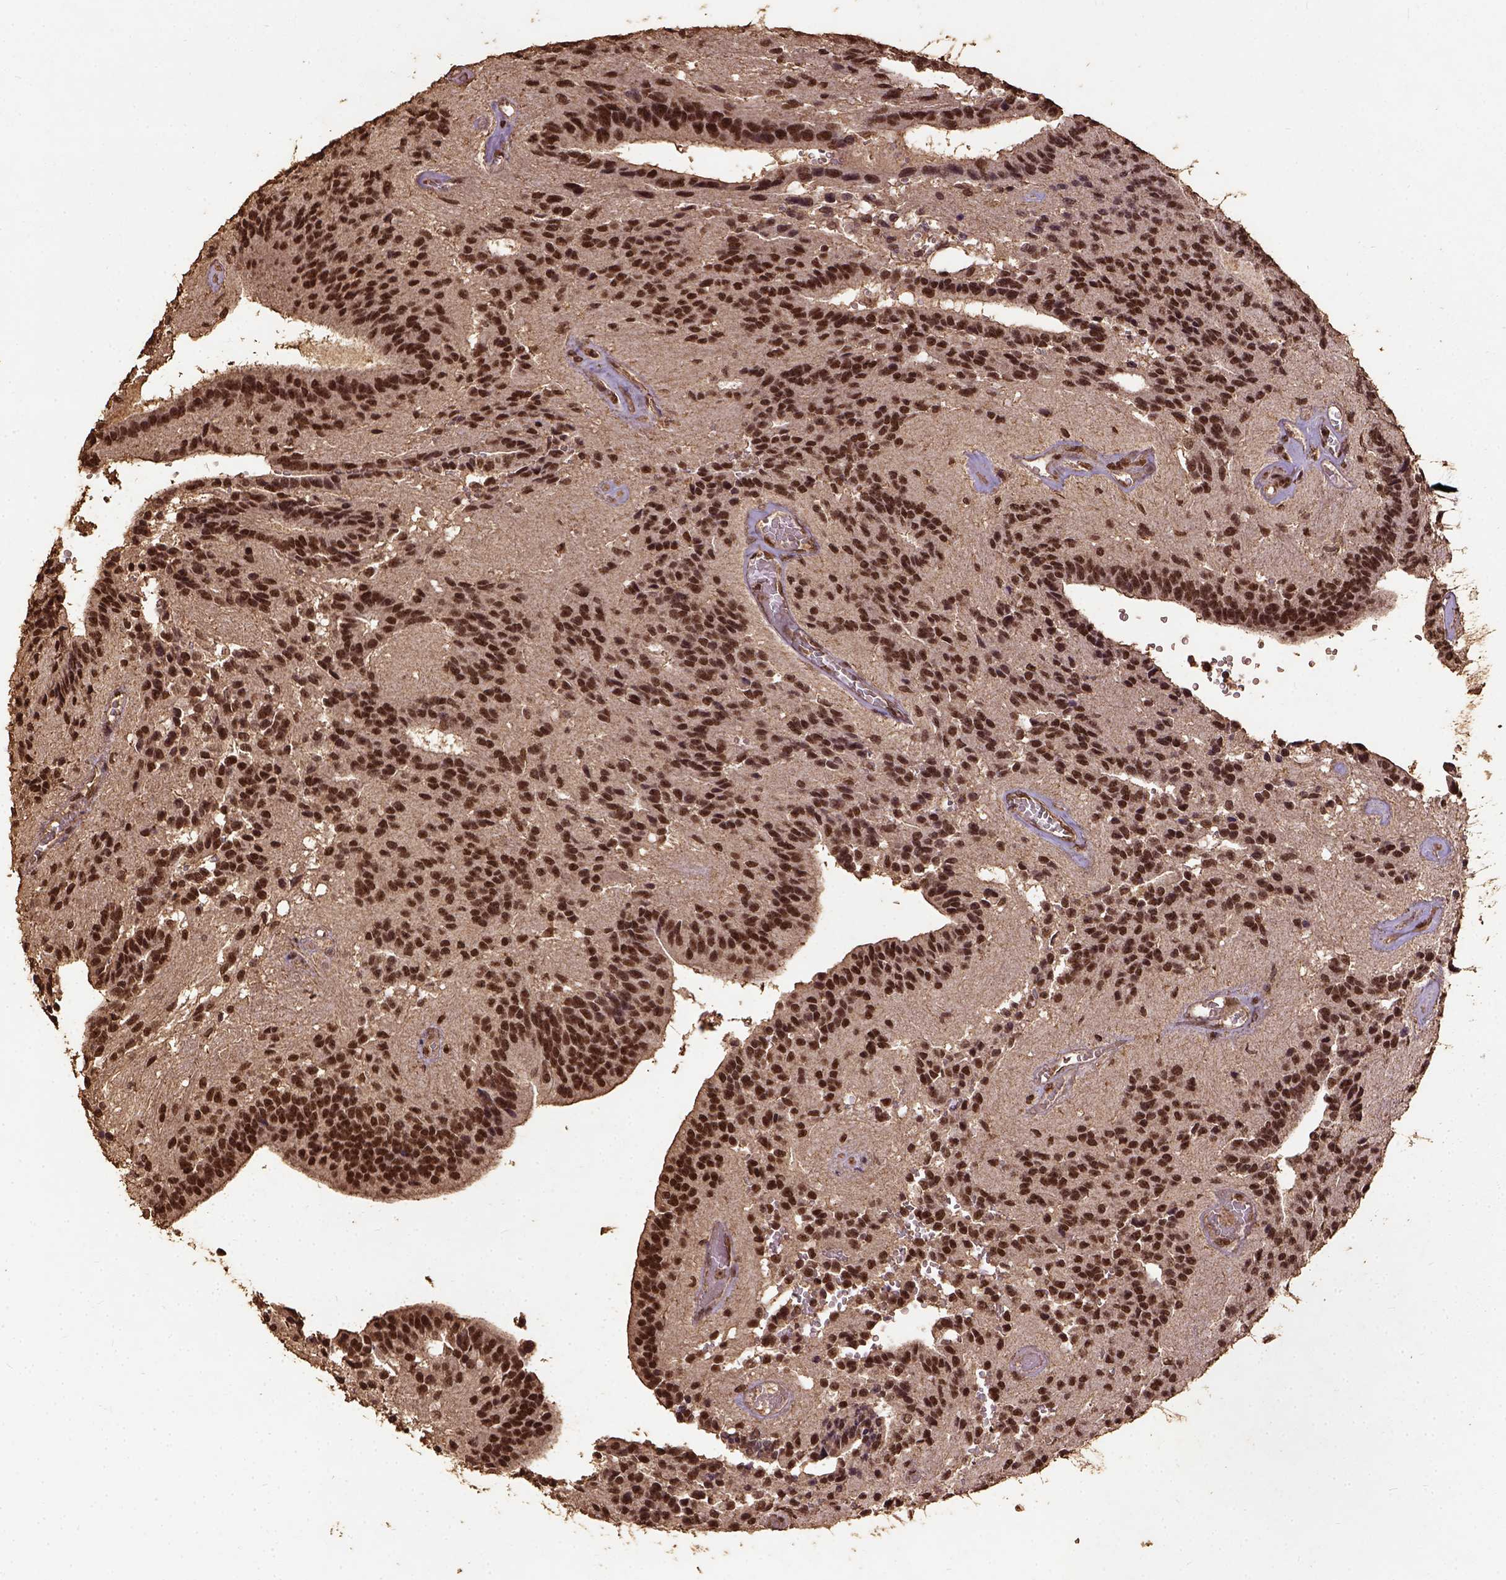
{"staining": {"intensity": "strong", "quantity": ">75%", "location": "nuclear"}, "tissue": "glioma", "cell_type": "Tumor cells", "image_type": "cancer", "snomed": [{"axis": "morphology", "description": "Glioma, malignant, Low grade"}, {"axis": "topography", "description": "Brain"}], "caption": "About >75% of tumor cells in malignant glioma (low-grade) show strong nuclear protein expression as visualized by brown immunohistochemical staining.", "gene": "NACC1", "patient": {"sex": "male", "age": 31}}